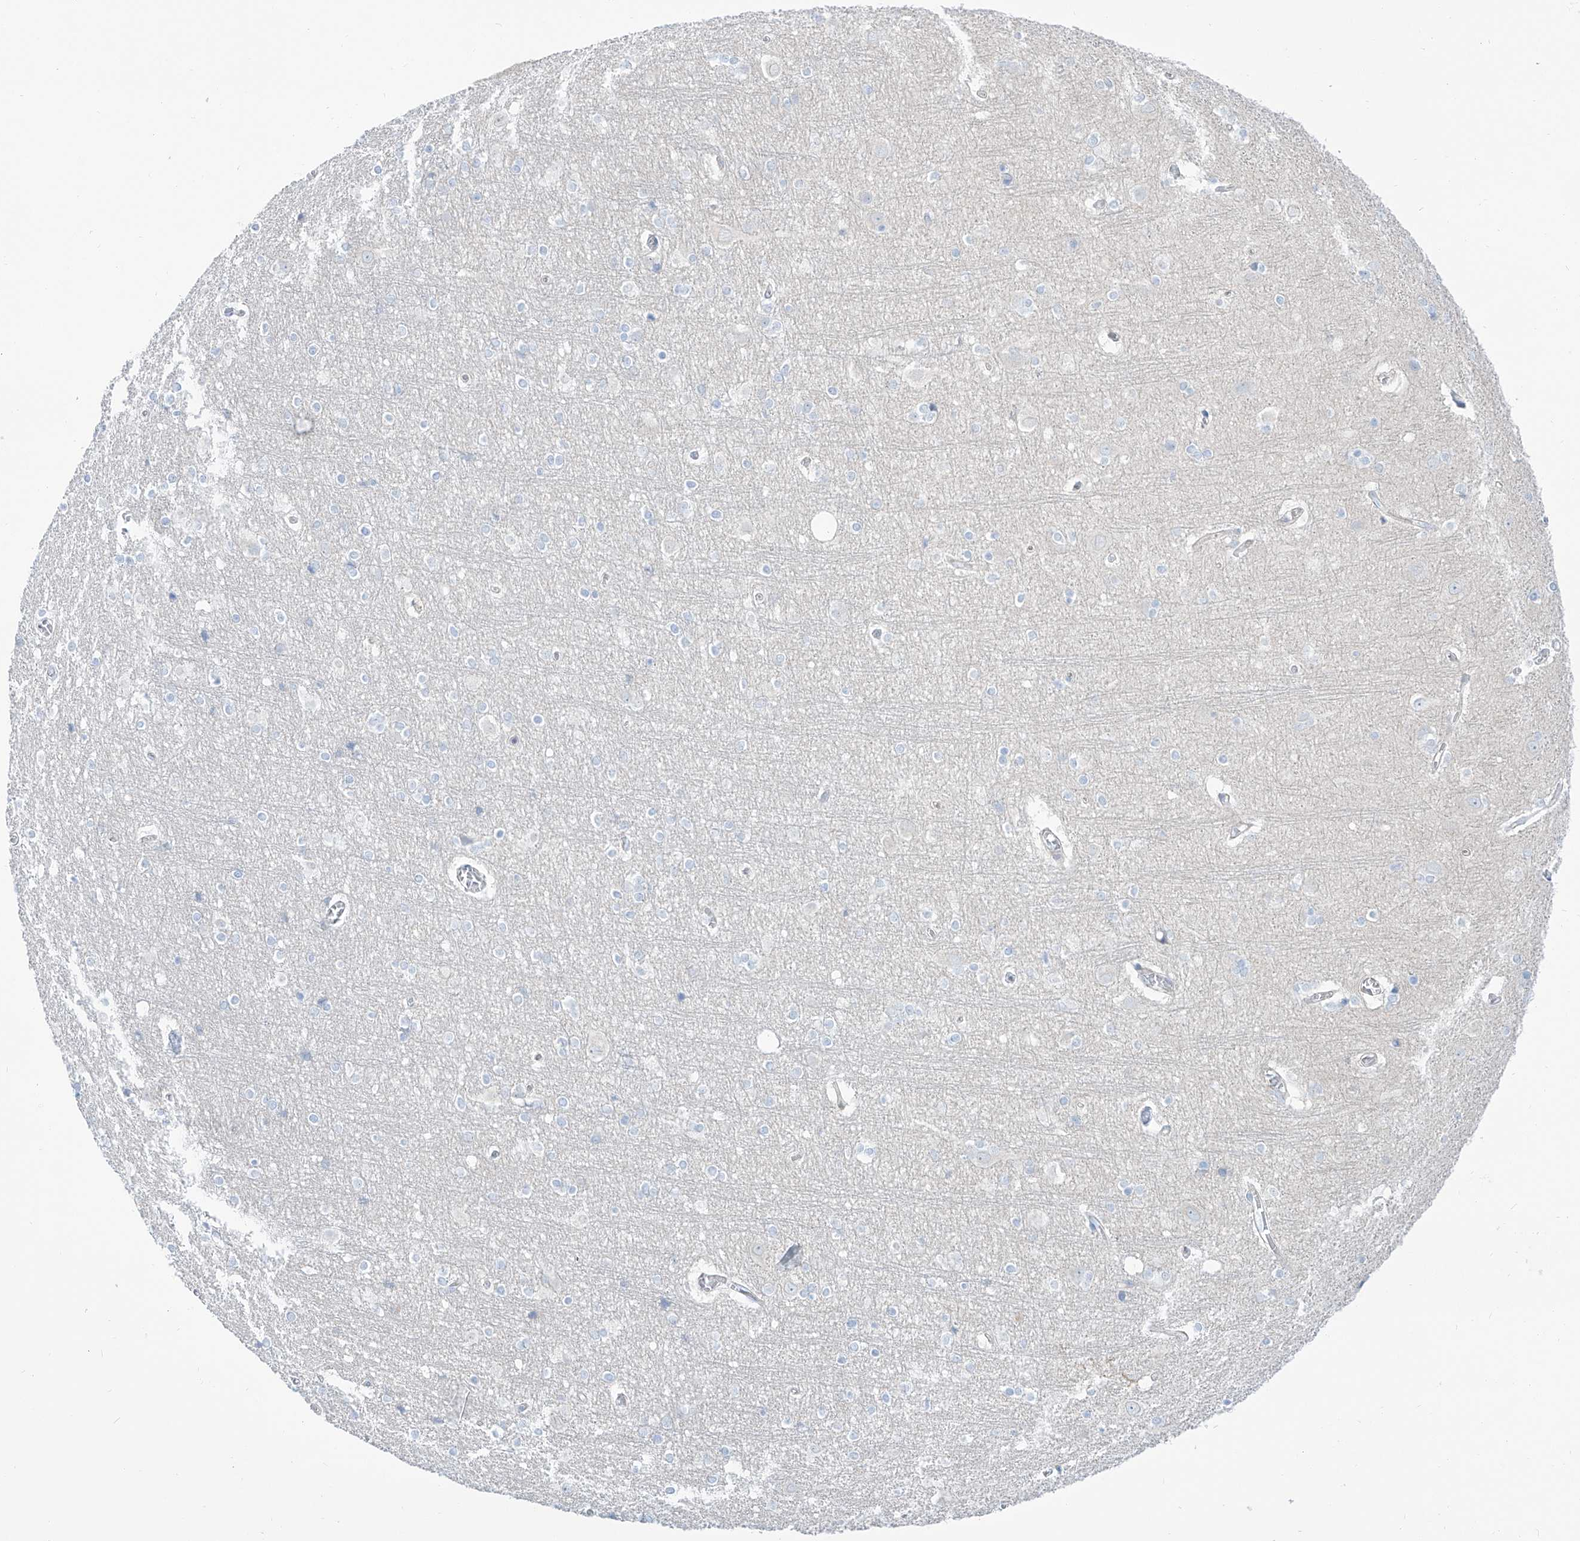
{"staining": {"intensity": "weak", "quantity": "<25%", "location": "cytoplasmic/membranous"}, "tissue": "cerebral cortex", "cell_type": "Endothelial cells", "image_type": "normal", "snomed": [{"axis": "morphology", "description": "Normal tissue, NOS"}, {"axis": "topography", "description": "Cerebral cortex"}], "caption": "High magnification brightfield microscopy of normal cerebral cortex stained with DAB (brown) and counterstained with hematoxylin (blue): endothelial cells show no significant expression. The staining was performed using DAB (3,3'-diaminobenzidine) to visualize the protein expression in brown, while the nuclei were stained in blue with hematoxylin (Magnification: 20x).", "gene": "TMEM209", "patient": {"sex": "male", "age": 54}}